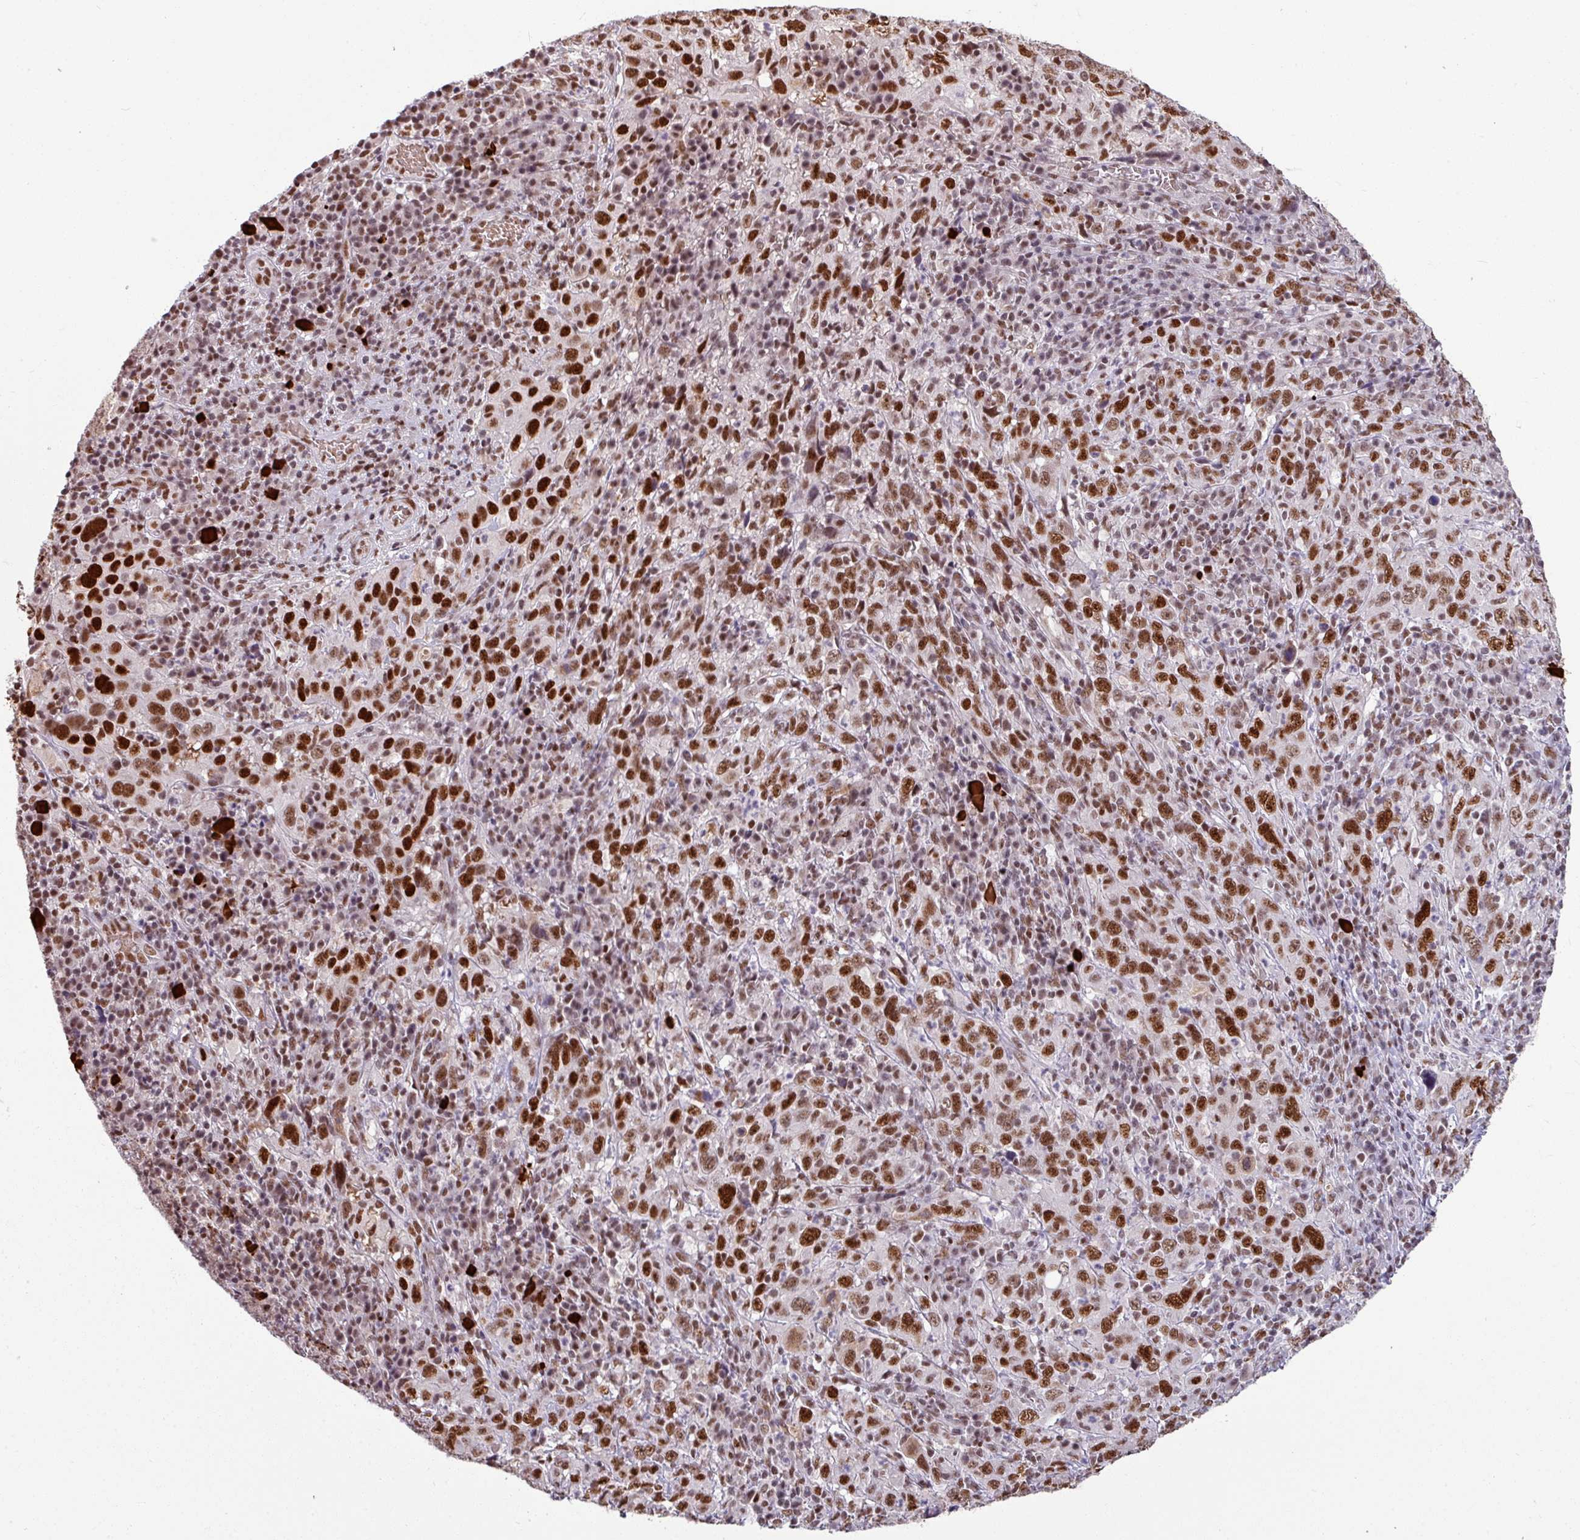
{"staining": {"intensity": "strong", "quantity": ">75%", "location": "nuclear"}, "tissue": "cervical cancer", "cell_type": "Tumor cells", "image_type": "cancer", "snomed": [{"axis": "morphology", "description": "Squamous cell carcinoma, NOS"}, {"axis": "topography", "description": "Cervix"}], "caption": "Cervical cancer was stained to show a protein in brown. There is high levels of strong nuclear staining in approximately >75% of tumor cells.", "gene": "TDG", "patient": {"sex": "female", "age": 46}}